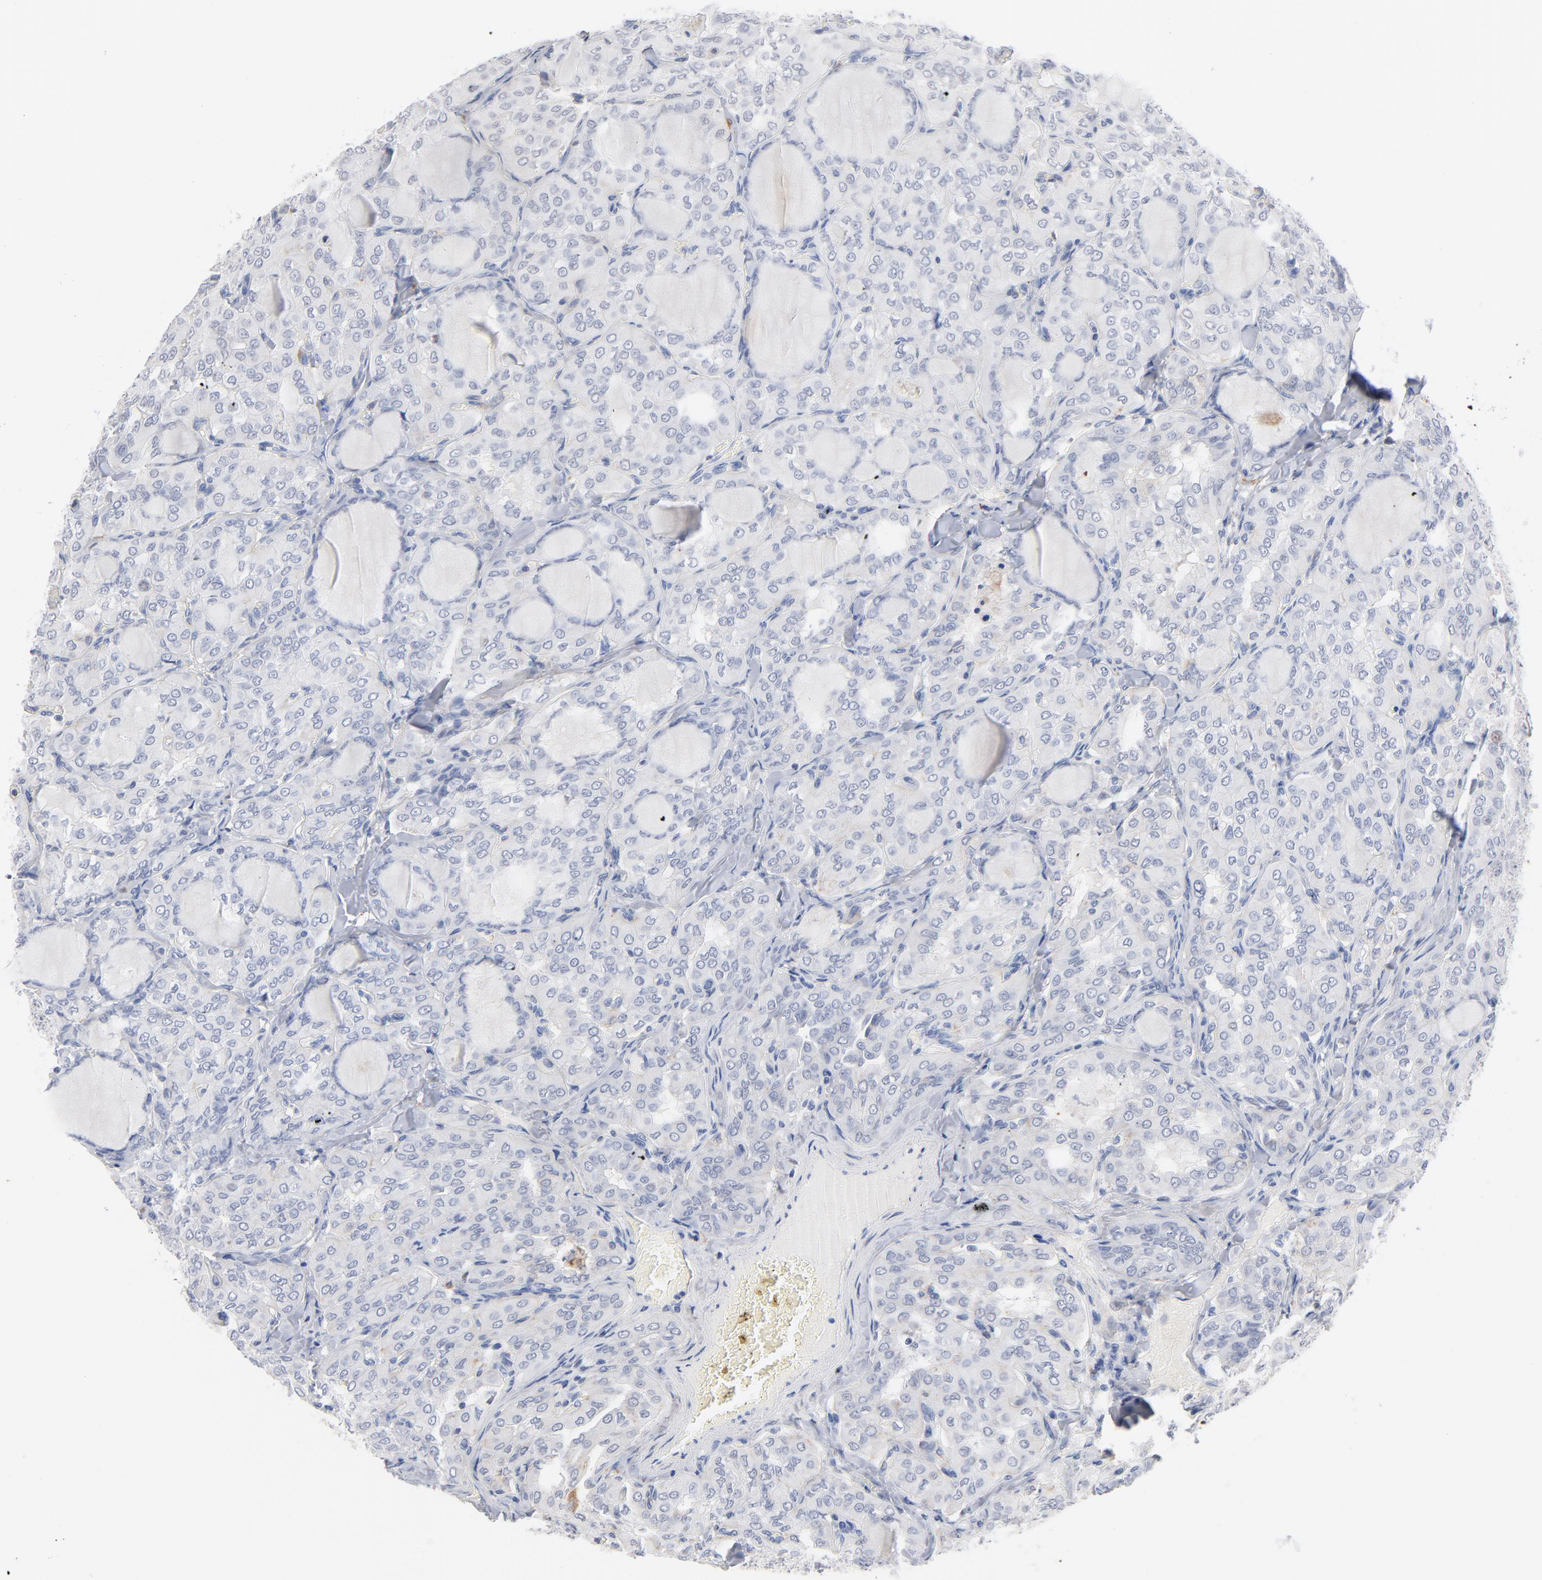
{"staining": {"intensity": "negative", "quantity": "none", "location": "none"}, "tissue": "thyroid cancer", "cell_type": "Tumor cells", "image_type": "cancer", "snomed": [{"axis": "morphology", "description": "Papillary adenocarcinoma, NOS"}, {"axis": "topography", "description": "Thyroid gland"}], "caption": "Photomicrograph shows no protein staining in tumor cells of papillary adenocarcinoma (thyroid) tissue.", "gene": "LTBP2", "patient": {"sex": "male", "age": 20}}